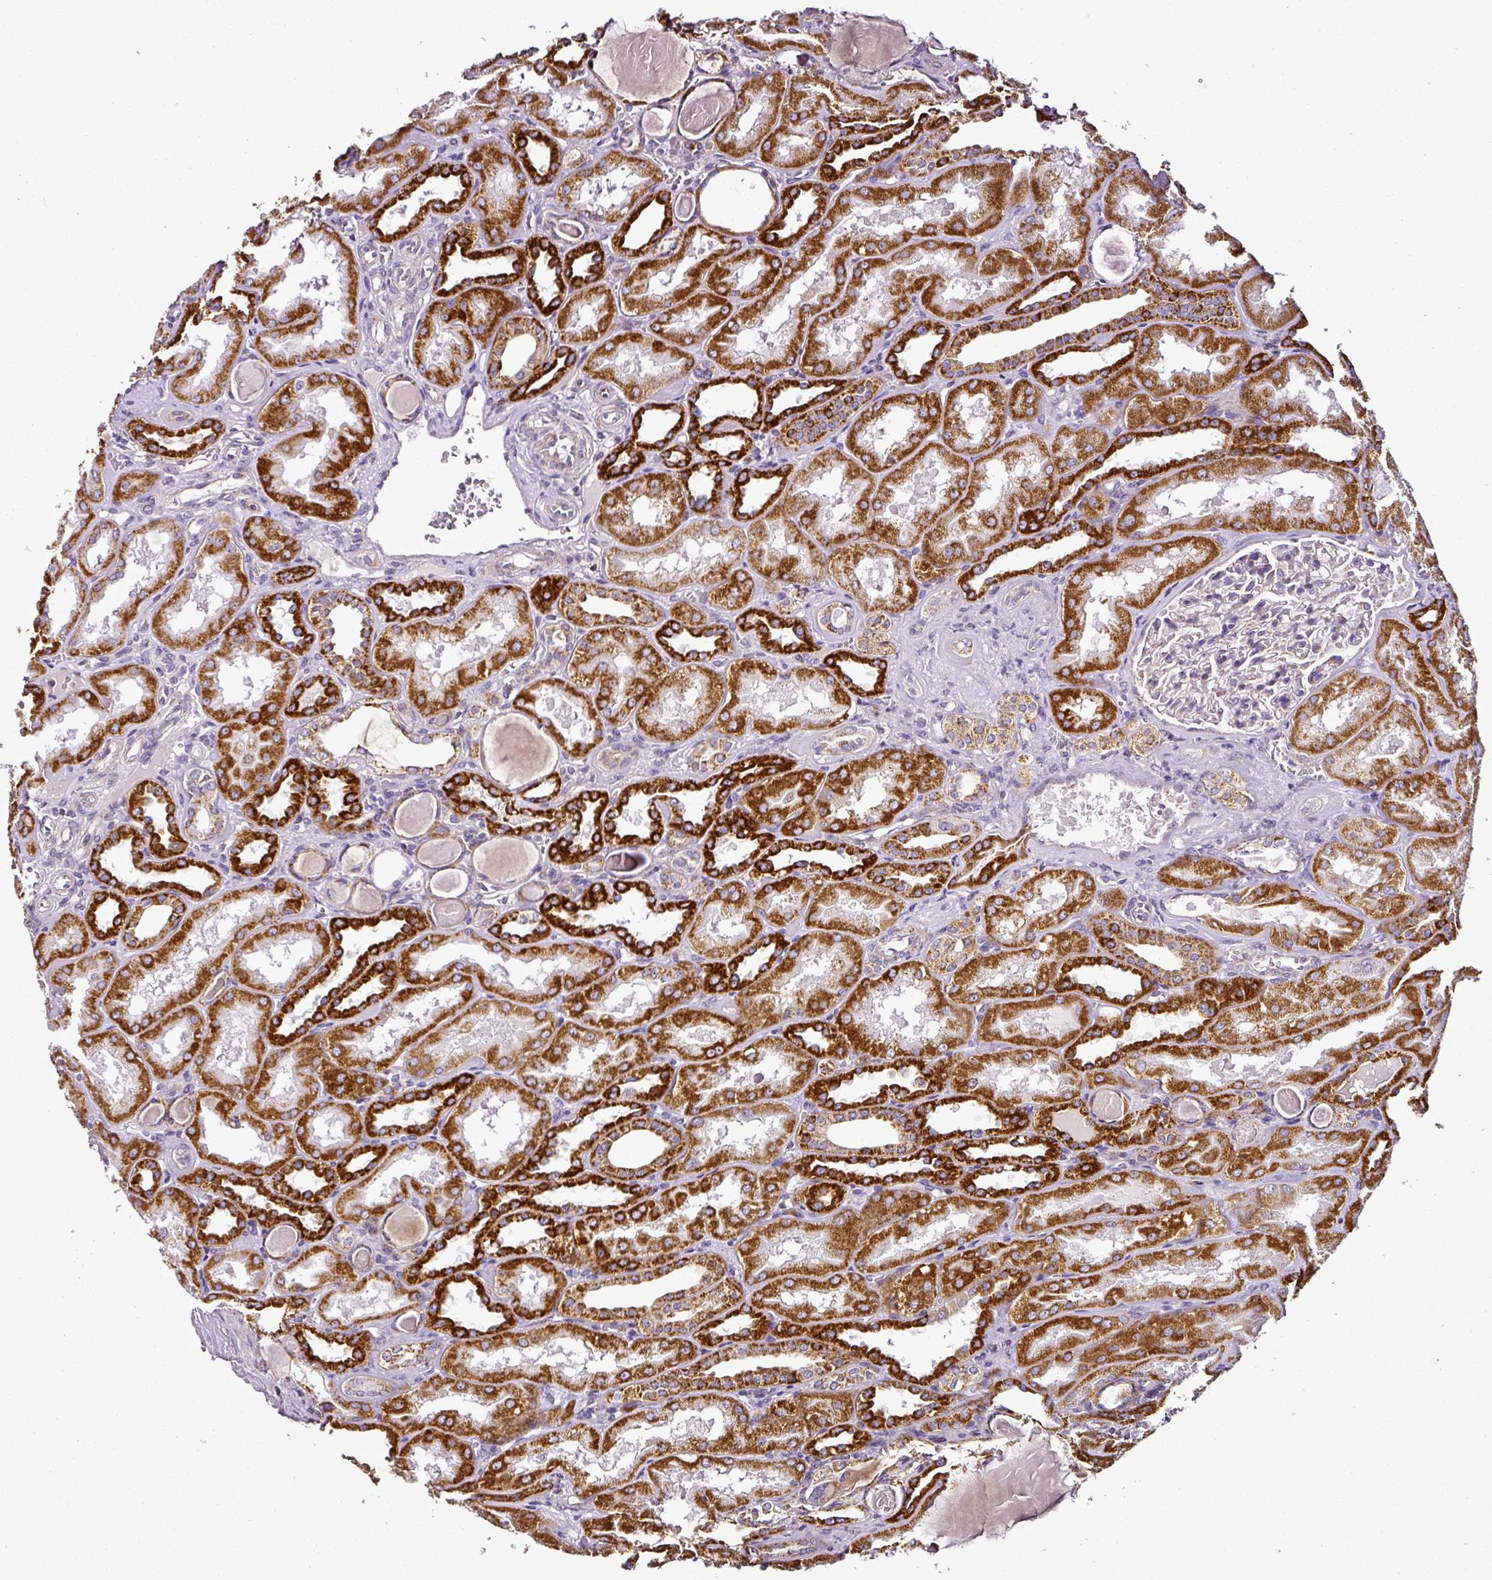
{"staining": {"intensity": "negative", "quantity": "none", "location": "none"}, "tissue": "kidney", "cell_type": "Cells in glomeruli", "image_type": "normal", "snomed": [{"axis": "morphology", "description": "Normal tissue, NOS"}, {"axis": "topography", "description": "Kidney"}], "caption": "This is an immunohistochemistry histopathology image of benign human kidney. There is no positivity in cells in glomeruli.", "gene": "DPAGT1", "patient": {"sex": "male", "age": 61}}